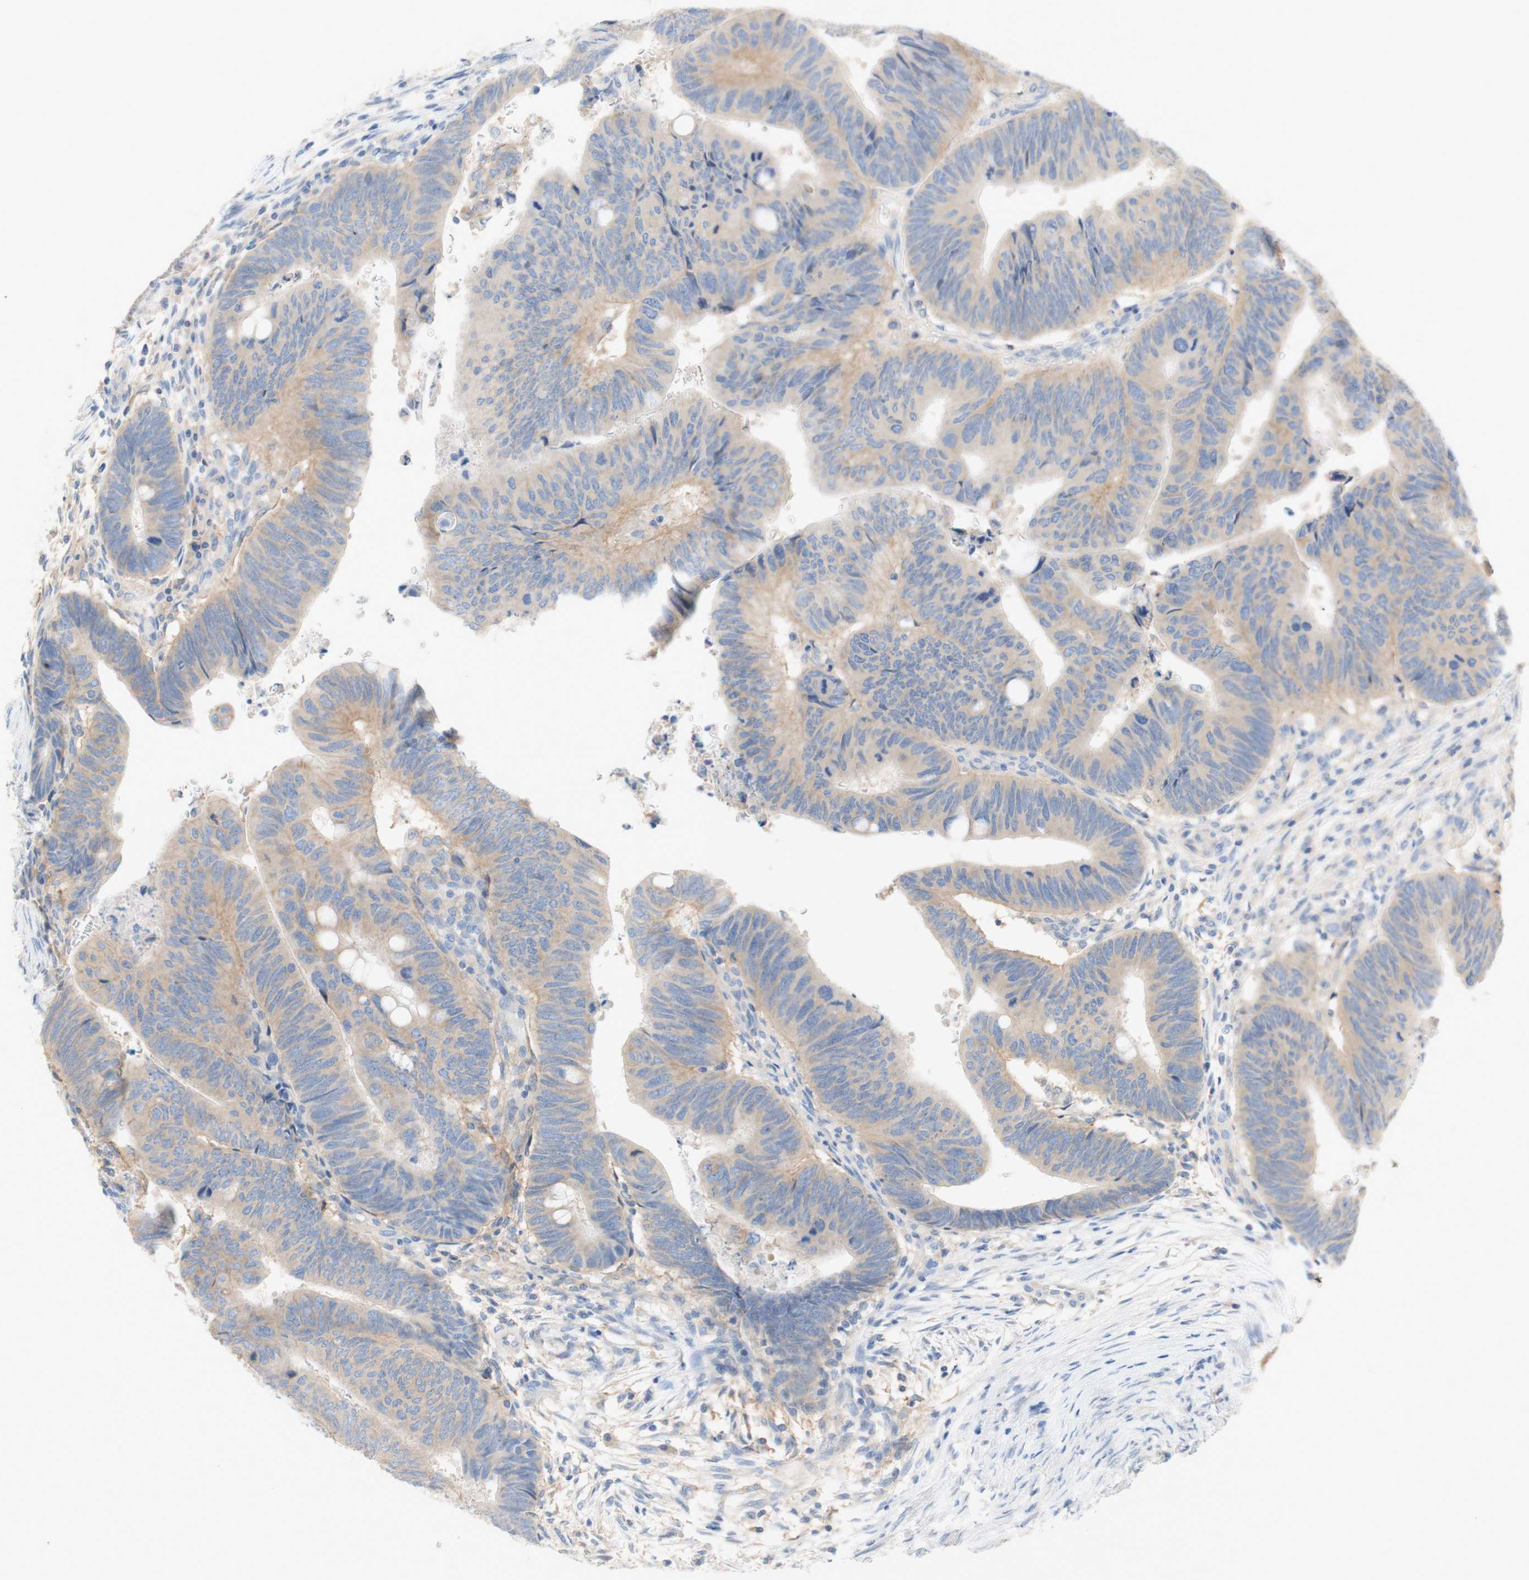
{"staining": {"intensity": "weak", "quantity": ">75%", "location": "cytoplasmic/membranous"}, "tissue": "colorectal cancer", "cell_type": "Tumor cells", "image_type": "cancer", "snomed": [{"axis": "morphology", "description": "Normal tissue, NOS"}, {"axis": "morphology", "description": "Adenocarcinoma, NOS"}, {"axis": "topography", "description": "Rectum"}, {"axis": "topography", "description": "Peripheral nerve tissue"}], "caption": "Immunohistochemistry of colorectal adenocarcinoma displays low levels of weak cytoplasmic/membranous staining in approximately >75% of tumor cells.", "gene": "ATP2B1", "patient": {"sex": "male", "age": 92}}